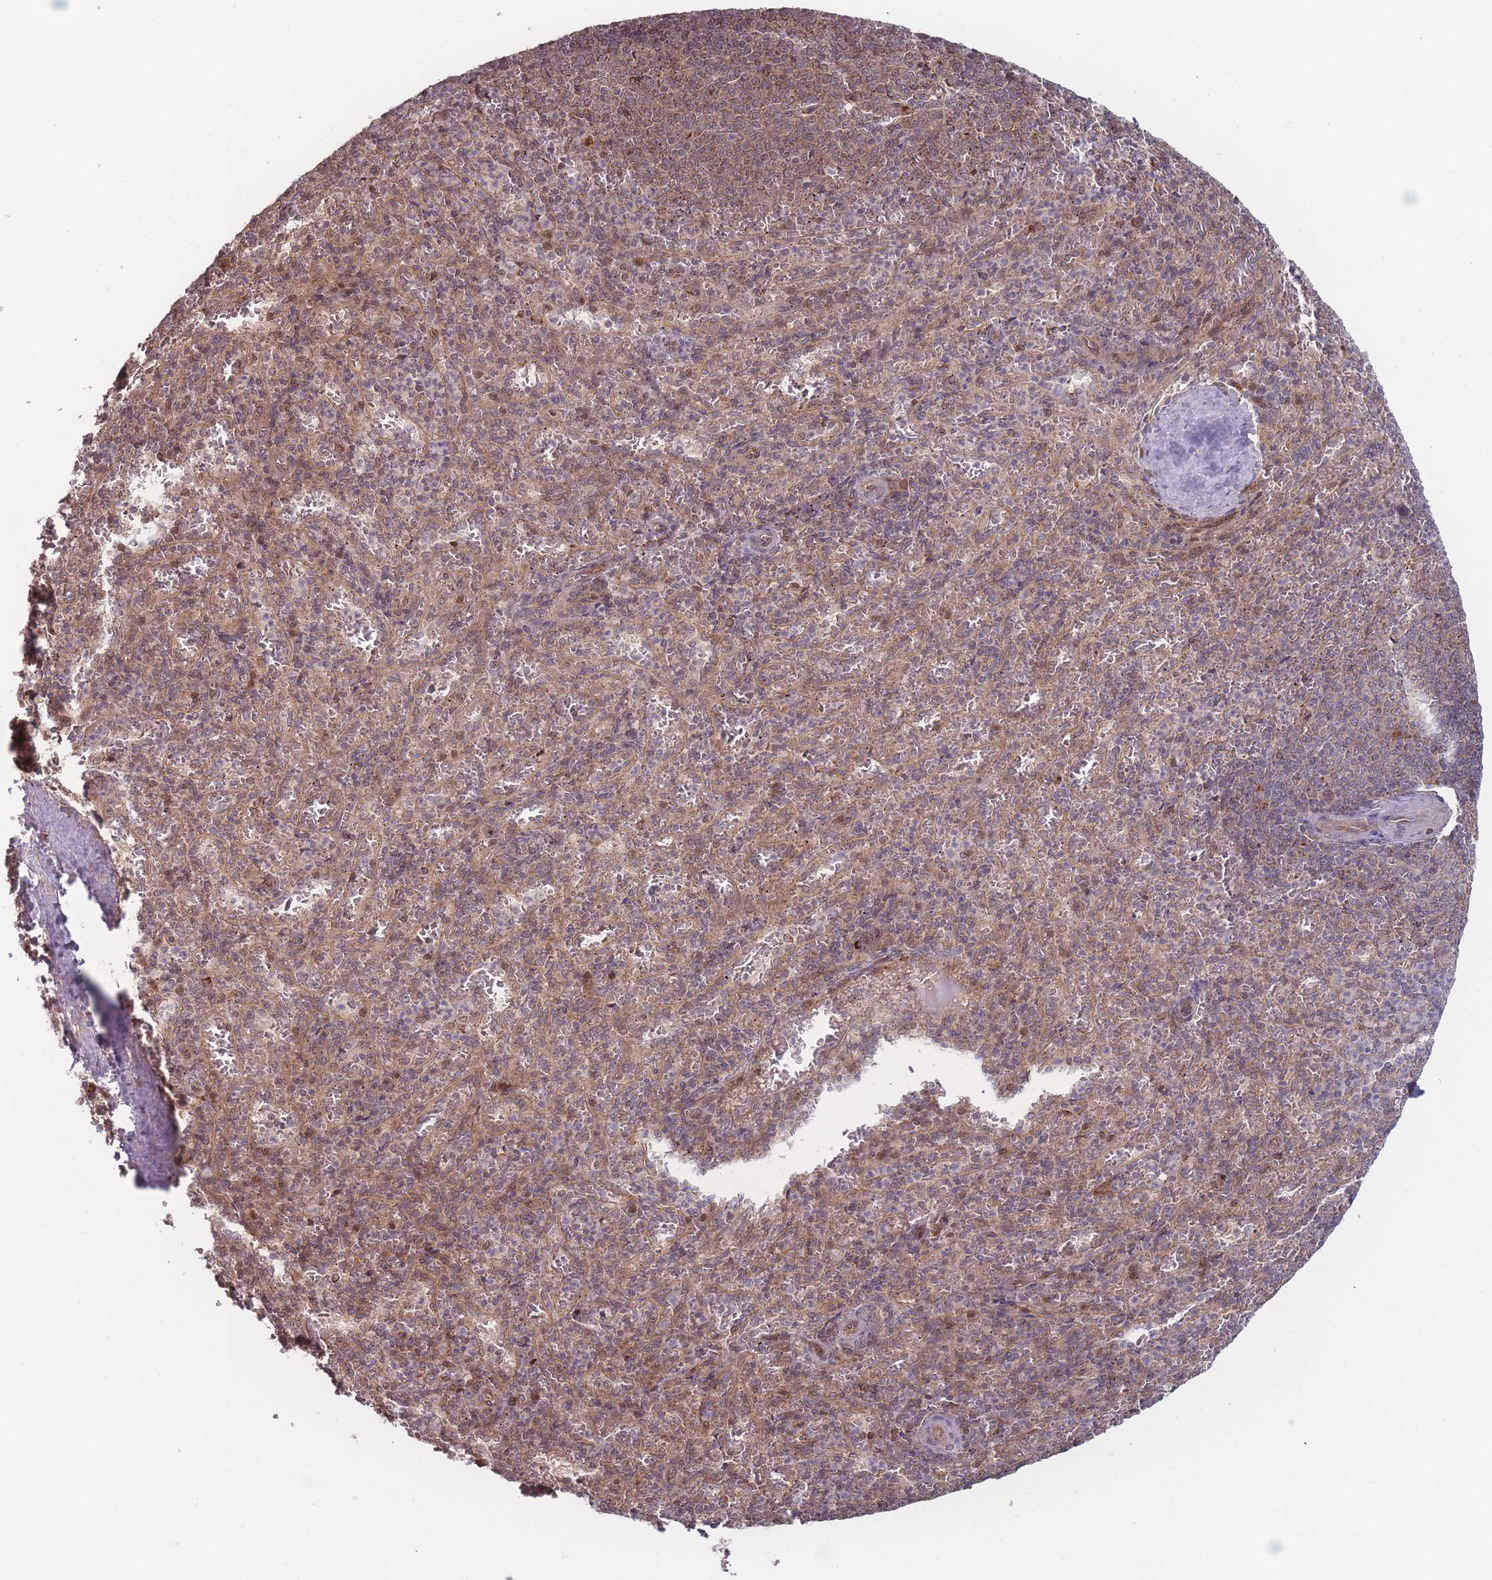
{"staining": {"intensity": "weak", "quantity": "25%-75%", "location": "cytoplasmic/membranous"}, "tissue": "spleen", "cell_type": "Cells in red pulp", "image_type": "normal", "snomed": [{"axis": "morphology", "description": "Normal tissue, NOS"}, {"axis": "topography", "description": "Spleen"}], "caption": "Protein positivity by IHC displays weak cytoplasmic/membranous positivity in approximately 25%-75% of cells in red pulp in benign spleen. (Brightfield microscopy of DAB IHC at high magnification).", "gene": "RPS18", "patient": {"sex": "female", "age": 21}}